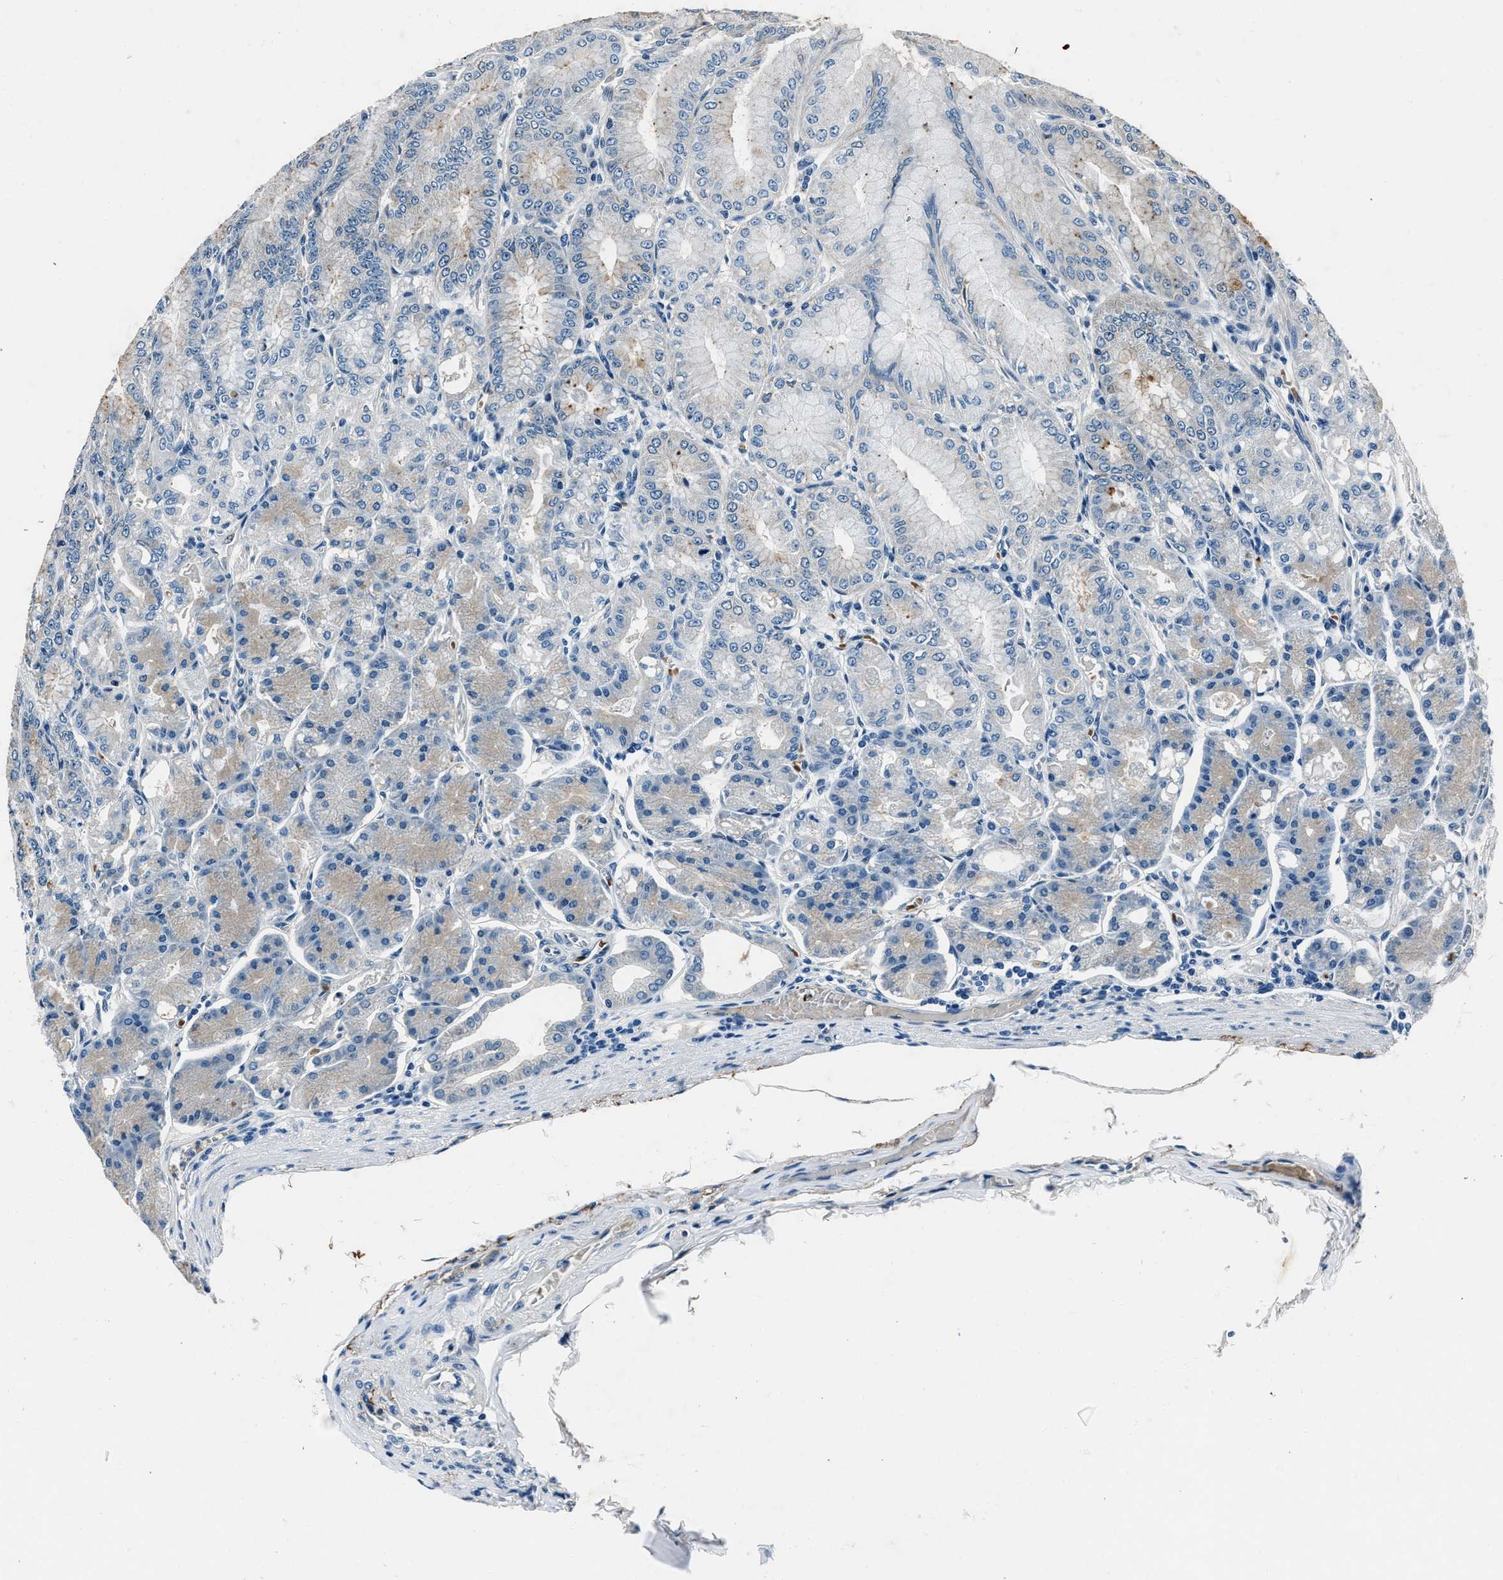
{"staining": {"intensity": "moderate", "quantity": "<25%", "location": "cytoplasmic/membranous"}, "tissue": "stomach", "cell_type": "Glandular cells", "image_type": "normal", "snomed": [{"axis": "morphology", "description": "Normal tissue, NOS"}, {"axis": "topography", "description": "Stomach, lower"}], "caption": "An immunohistochemistry (IHC) micrograph of benign tissue is shown. Protein staining in brown shows moderate cytoplasmic/membranous positivity in stomach within glandular cells.", "gene": "PTPDC1", "patient": {"sex": "male", "age": 71}}